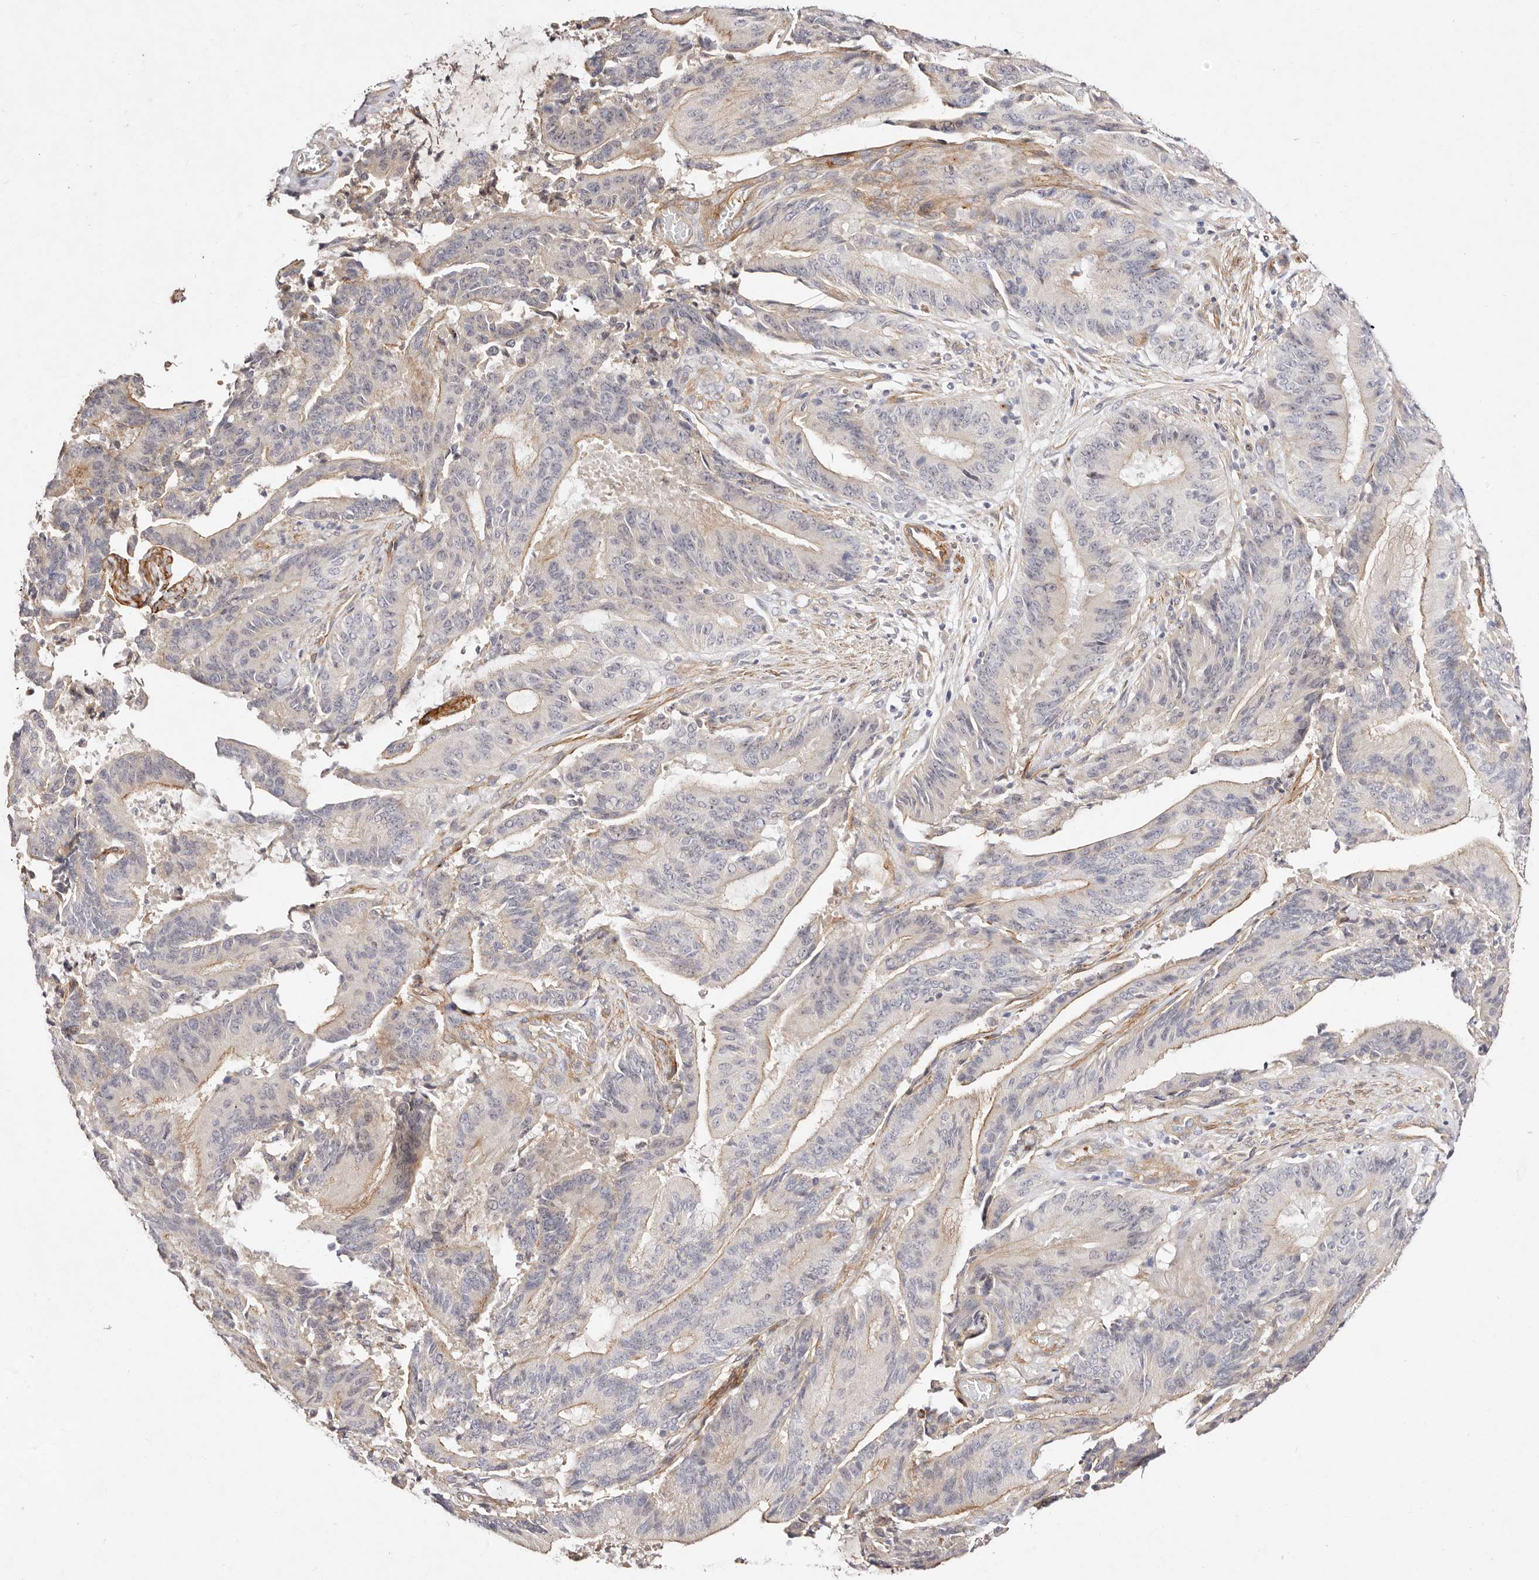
{"staining": {"intensity": "weak", "quantity": "25%-75%", "location": "cytoplasmic/membranous"}, "tissue": "liver cancer", "cell_type": "Tumor cells", "image_type": "cancer", "snomed": [{"axis": "morphology", "description": "Normal tissue, NOS"}, {"axis": "morphology", "description": "Cholangiocarcinoma"}, {"axis": "topography", "description": "Liver"}, {"axis": "topography", "description": "Peripheral nerve tissue"}], "caption": "A brown stain highlights weak cytoplasmic/membranous staining of a protein in cholangiocarcinoma (liver) tumor cells.", "gene": "MTMR11", "patient": {"sex": "female", "age": 73}}